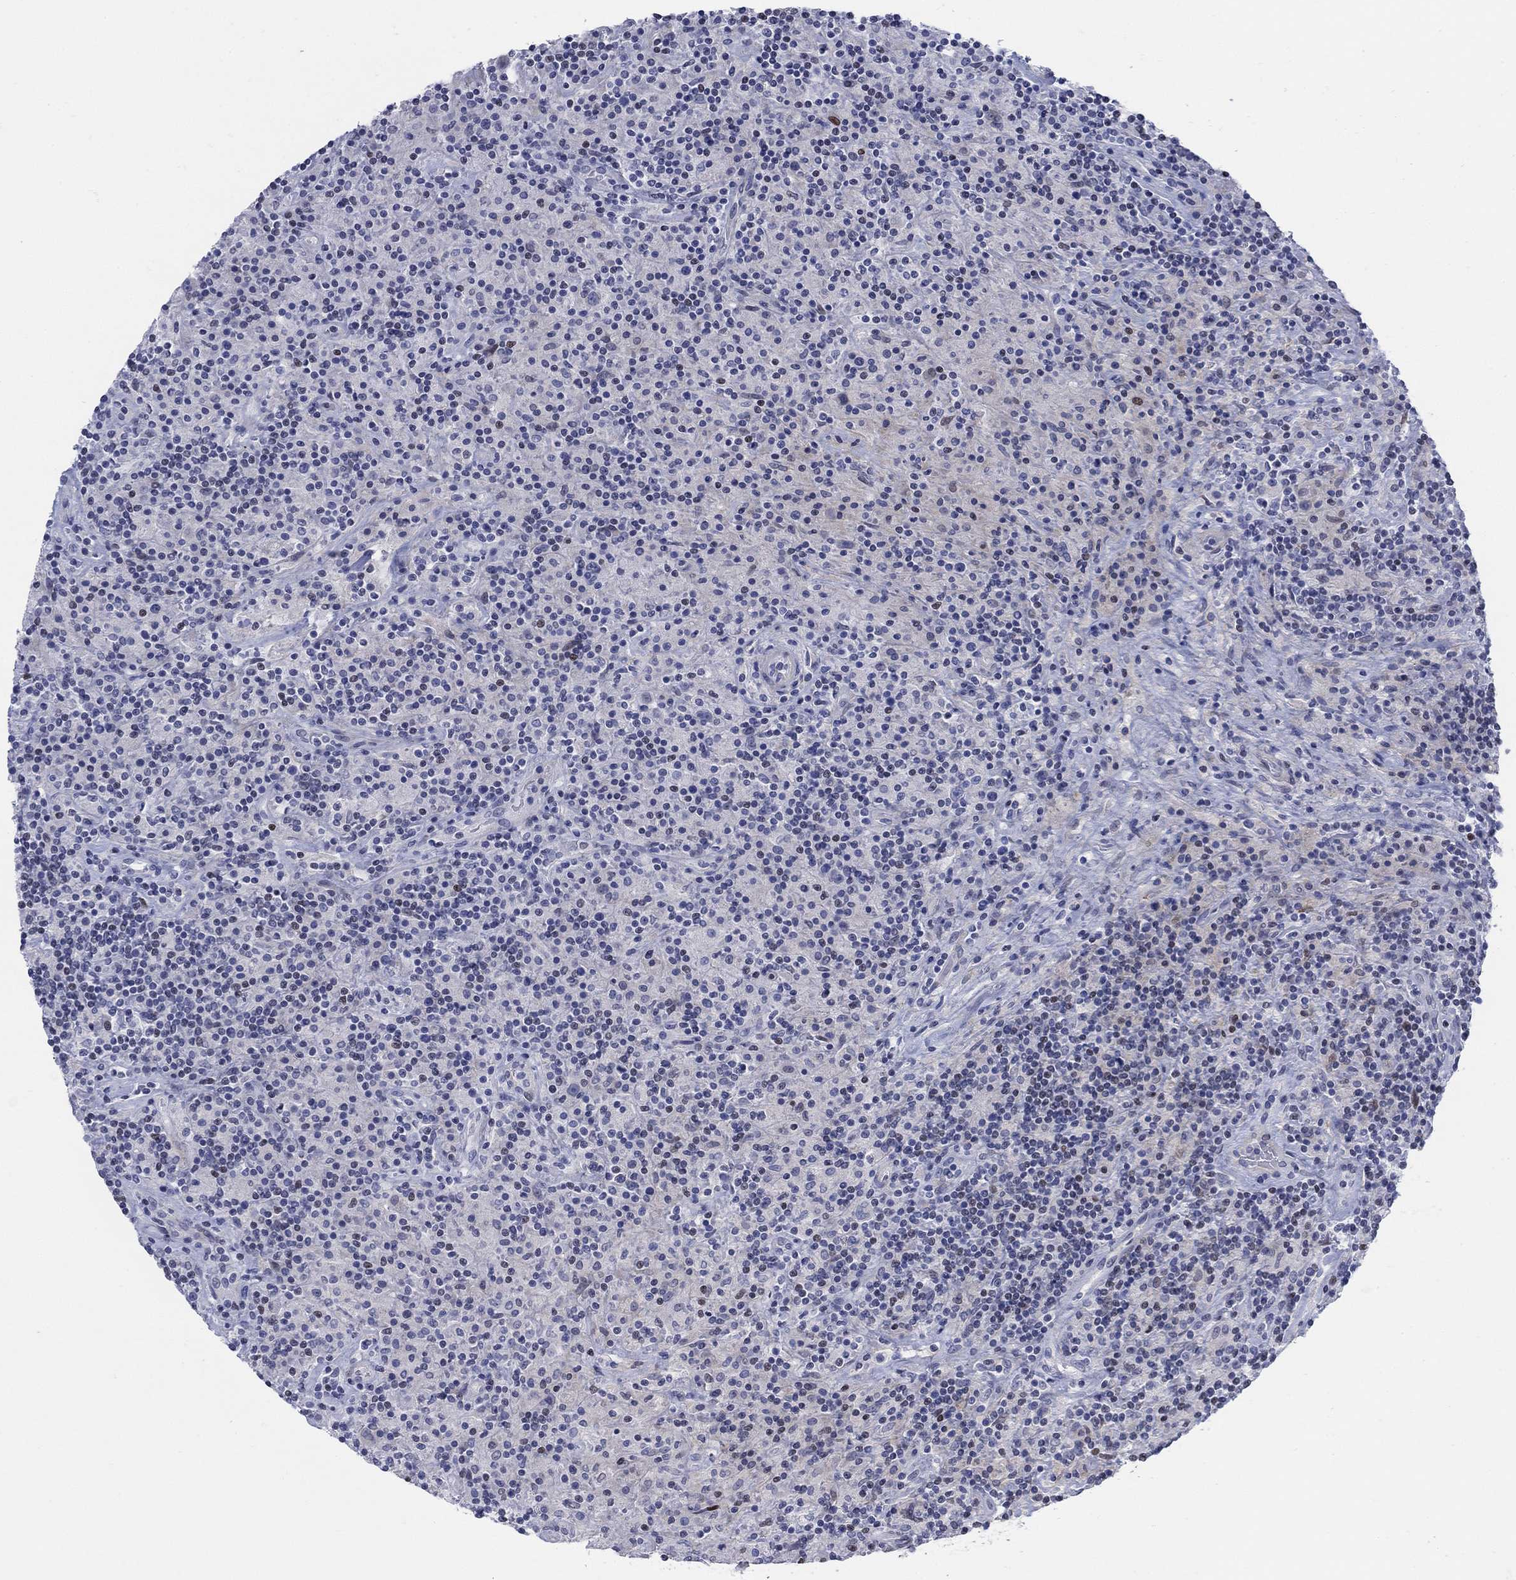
{"staining": {"intensity": "negative", "quantity": "none", "location": "none"}, "tissue": "lymphoma", "cell_type": "Tumor cells", "image_type": "cancer", "snomed": [{"axis": "morphology", "description": "Hodgkin's disease, NOS"}, {"axis": "topography", "description": "Lymph node"}], "caption": "An immunohistochemistry (IHC) micrograph of lymphoma is shown. There is no staining in tumor cells of lymphoma. (Brightfield microscopy of DAB immunohistochemistry (IHC) at high magnification).", "gene": "MYO3A", "patient": {"sex": "male", "age": 70}}